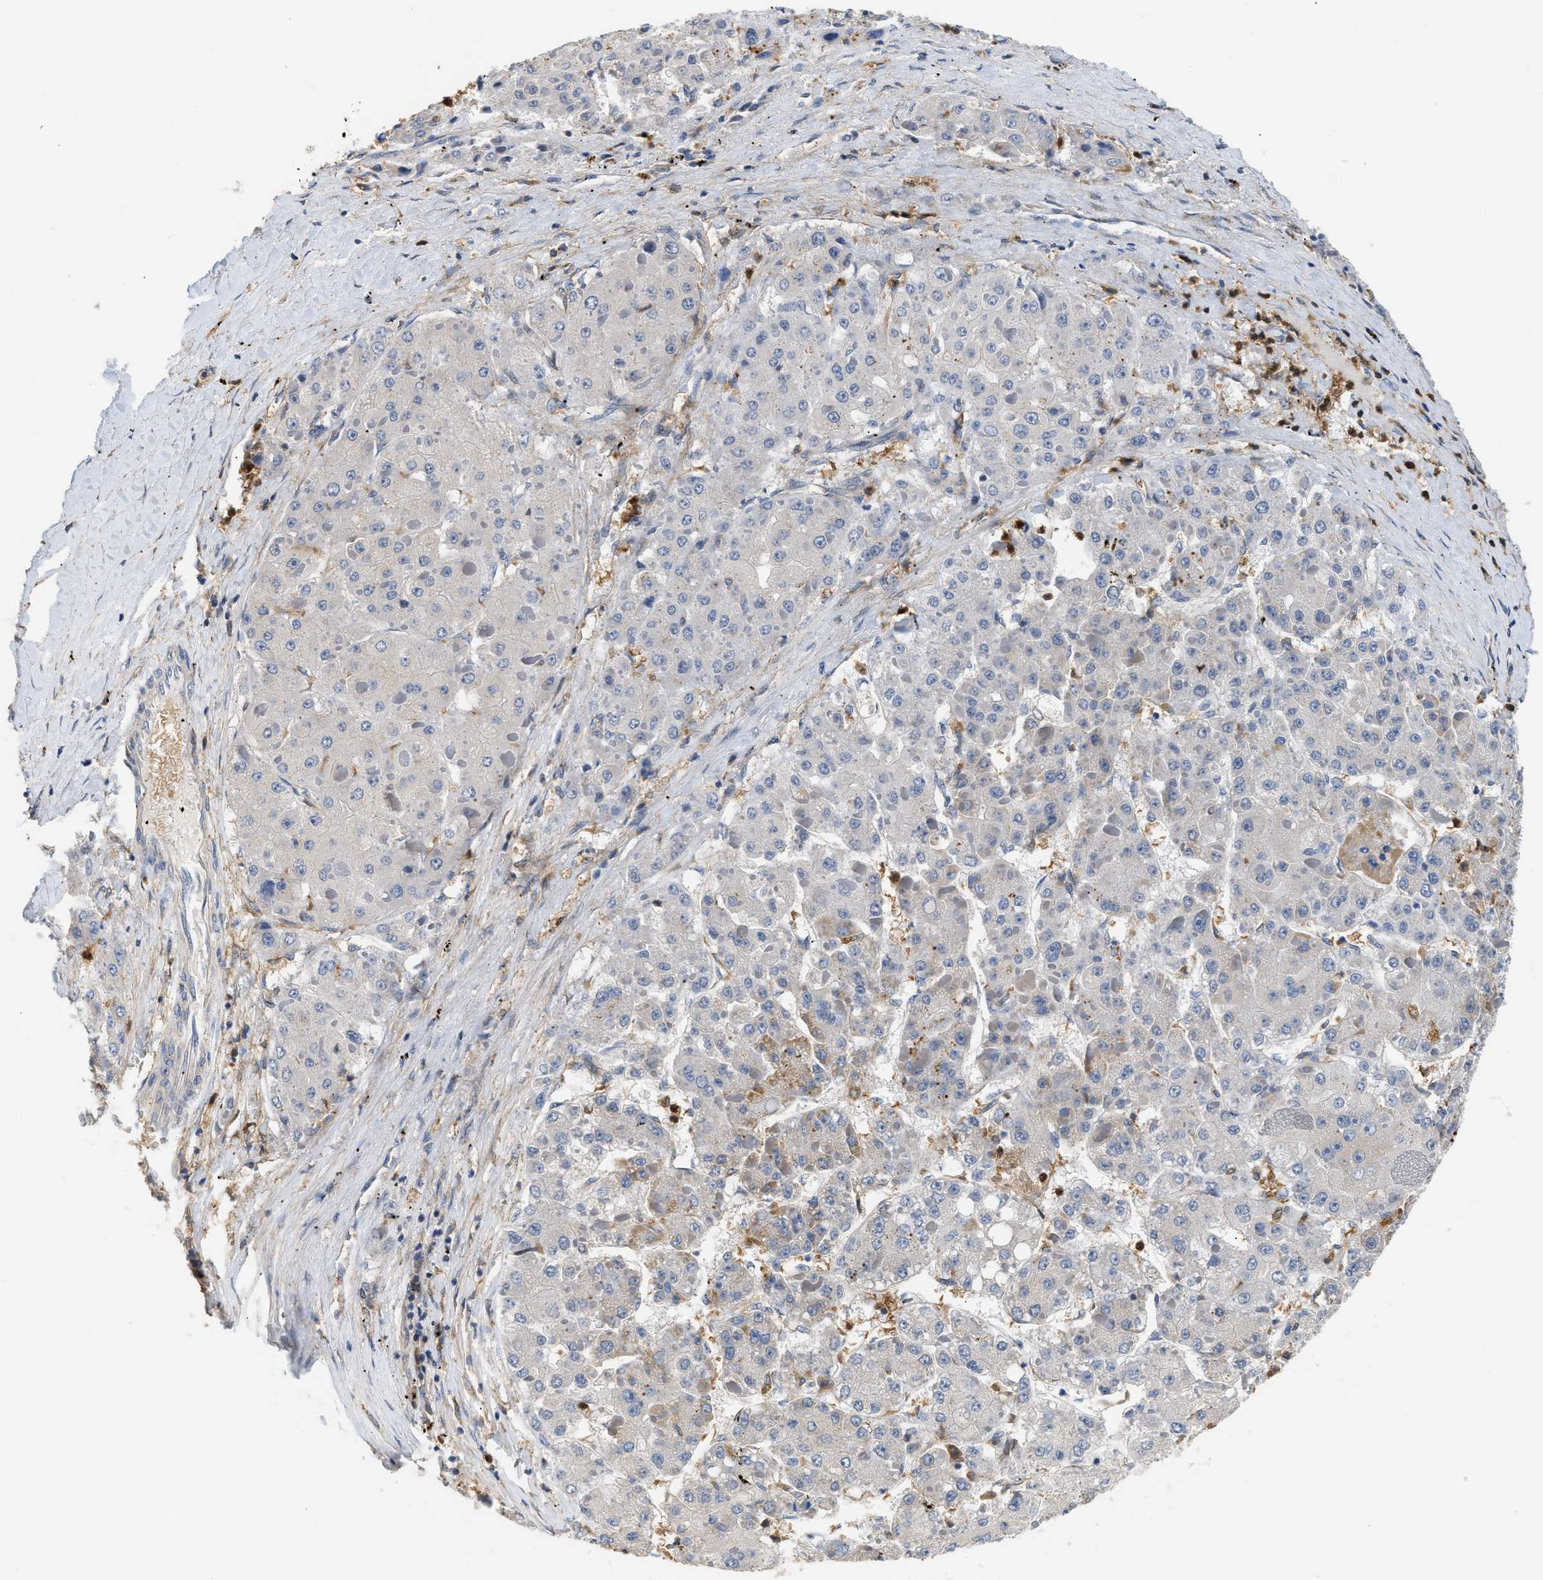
{"staining": {"intensity": "negative", "quantity": "none", "location": "none"}, "tissue": "liver cancer", "cell_type": "Tumor cells", "image_type": "cancer", "snomed": [{"axis": "morphology", "description": "Carcinoma, Hepatocellular, NOS"}, {"axis": "topography", "description": "Liver"}], "caption": "Immunohistochemistry histopathology image of neoplastic tissue: human hepatocellular carcinoma (liver) stained with DAB demonstrates no significant protein staining in tumor cells.", "gene": "RAB31", "patient": {"sex": "female", "age": 73}}